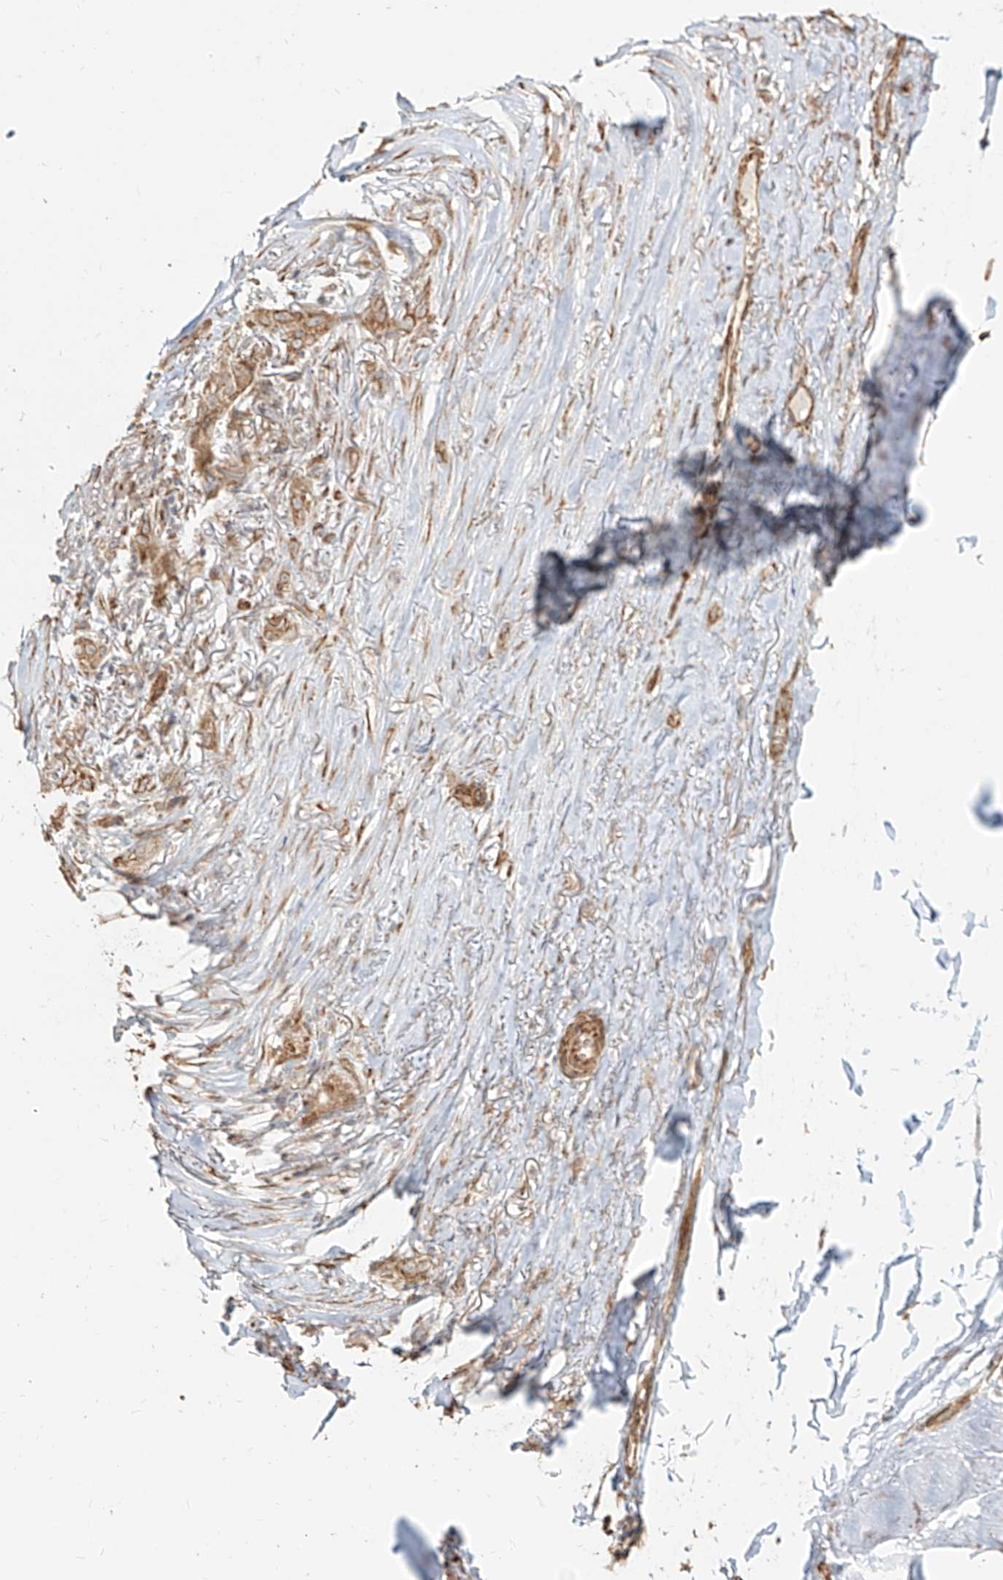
{"staining": {"intensity": "moderate", "quantity": ">75%", "location": "cytoplasmic/membranous"}, "tissue": "adipose tissue", "cell_type": "Adipocytes", "image_type": "normal", "snomed": [{"axis": "morphology", "description": "Normal tissue, NOS"}, {"axis": "morphology", "description": "Basal cell carcinoma"}, {"axis": "topography", "description": "Skin"}], "caption": "The histopathology image exhibits immunohistochemical staining of normal adipose tissue. There is moderate cytoplasmic/membranous positivity is identified in about >75% of adipocytes.", "gene": "UBE2K", "patient": {"sex": "female", "age": 89}}